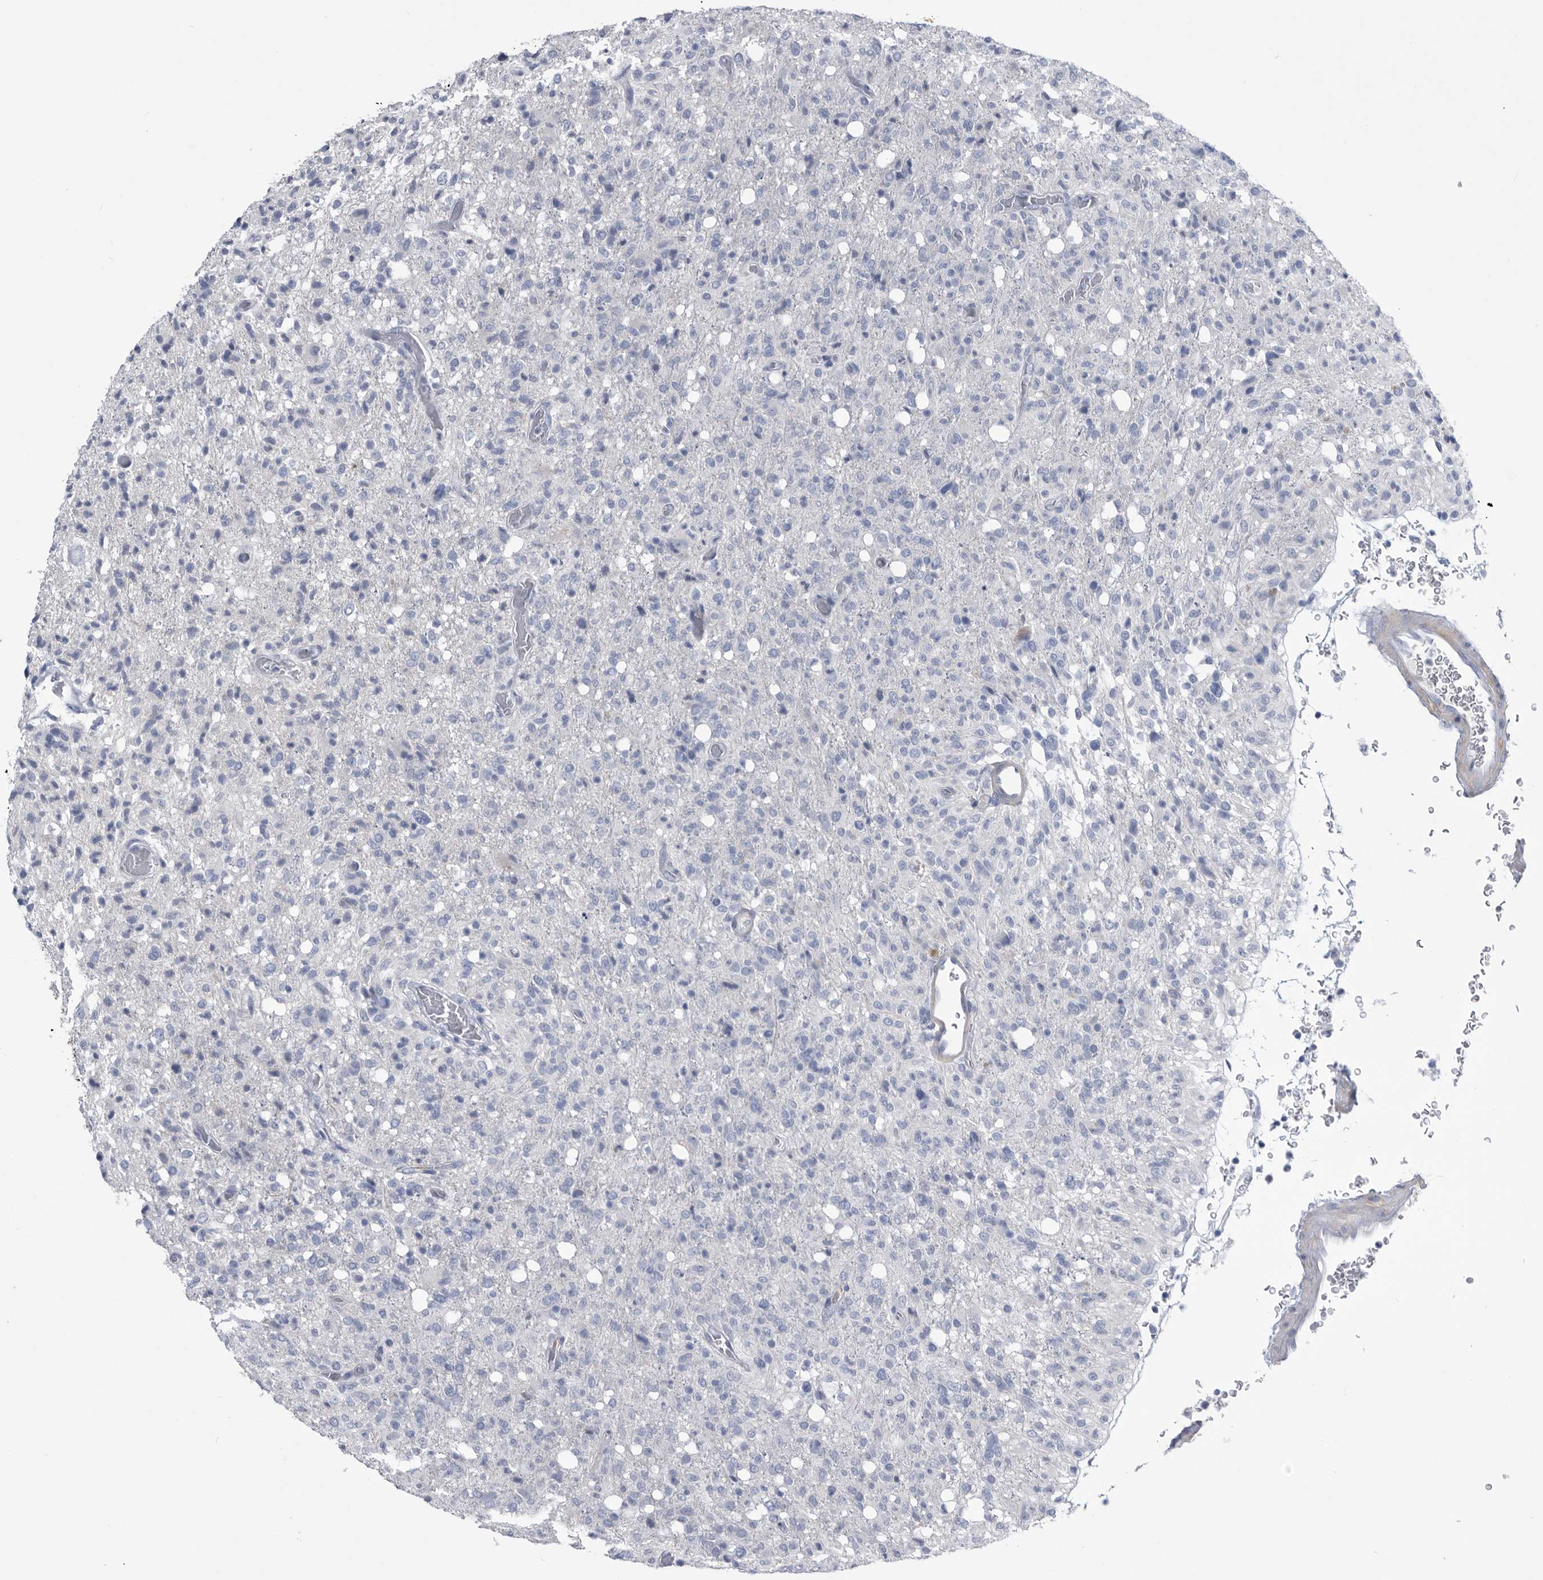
{"staining": {"intensity": "negative", "quantity": "none", "location": "none"}, "tissue": "glioma", "cell_type": "Tumor cells", "image_type": "cancer", "snomed": [{"axis": "morphology", "description": "Glioma, malignant, High grade"}, {"axis": "topography", "description": "Brain"}], "caption": "This is an immunohistochemistry histopathology image of high-grade glioma (malignant). There is no positivity in tumor cells.", "gene": "BTBD6", "patient": {"sex": "female", "age": 57}}